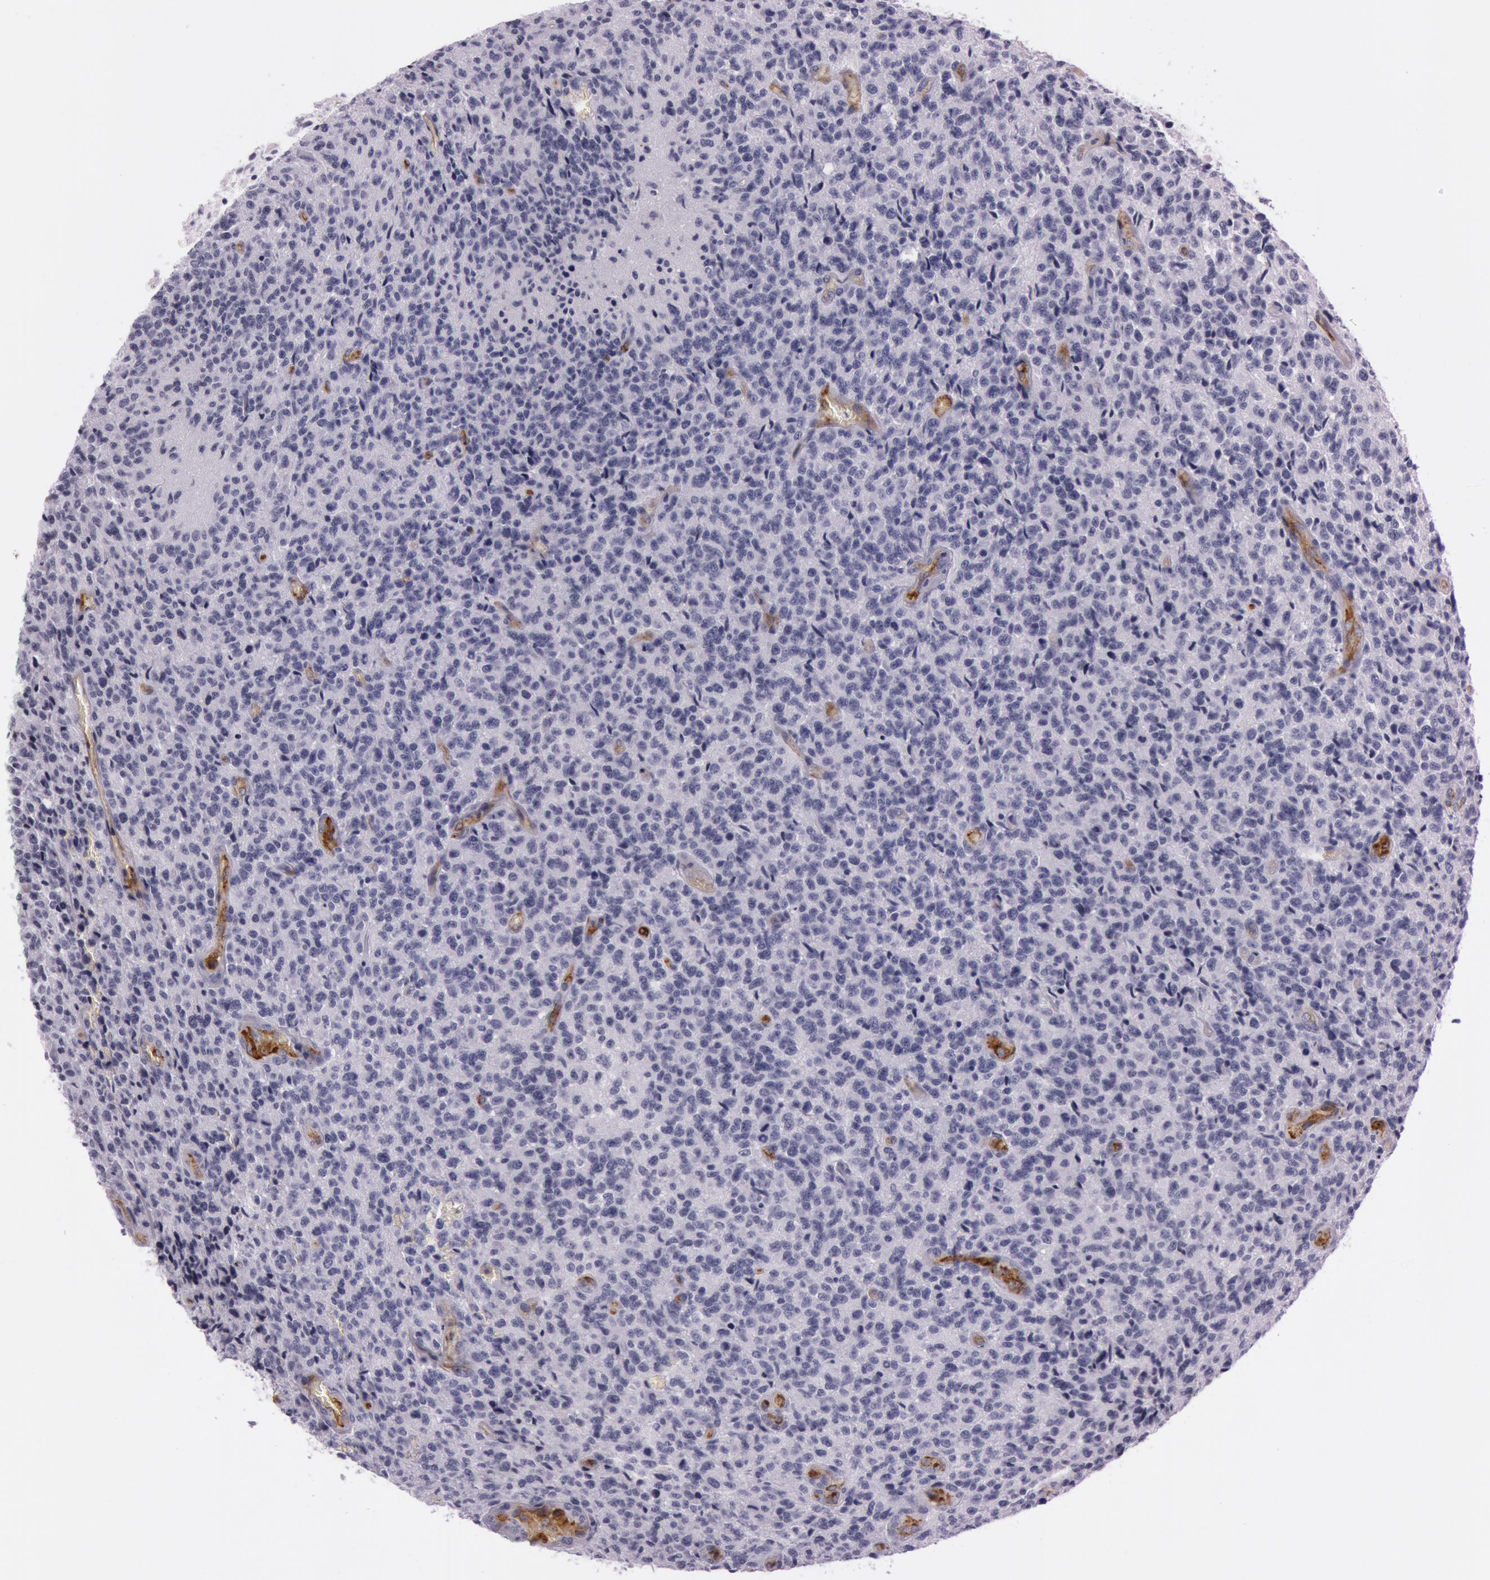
{"staining": {"intensity": "negative", "quantity": "none", "location": "none"}, "tissue": "glioma", "cell_type": "Tumor cells", "image_type": "cancer", "snomed": [{"axis": "morphology", "description": "Glioma, malignant, High grade"}, {"axis": "topography", "description": "Brain"}], "caption": "Tumor cells show no significant expression in malignant glioma (high-grade).", "gene": "FOLH1", "patient": {"sex": "male", "age": 36}}